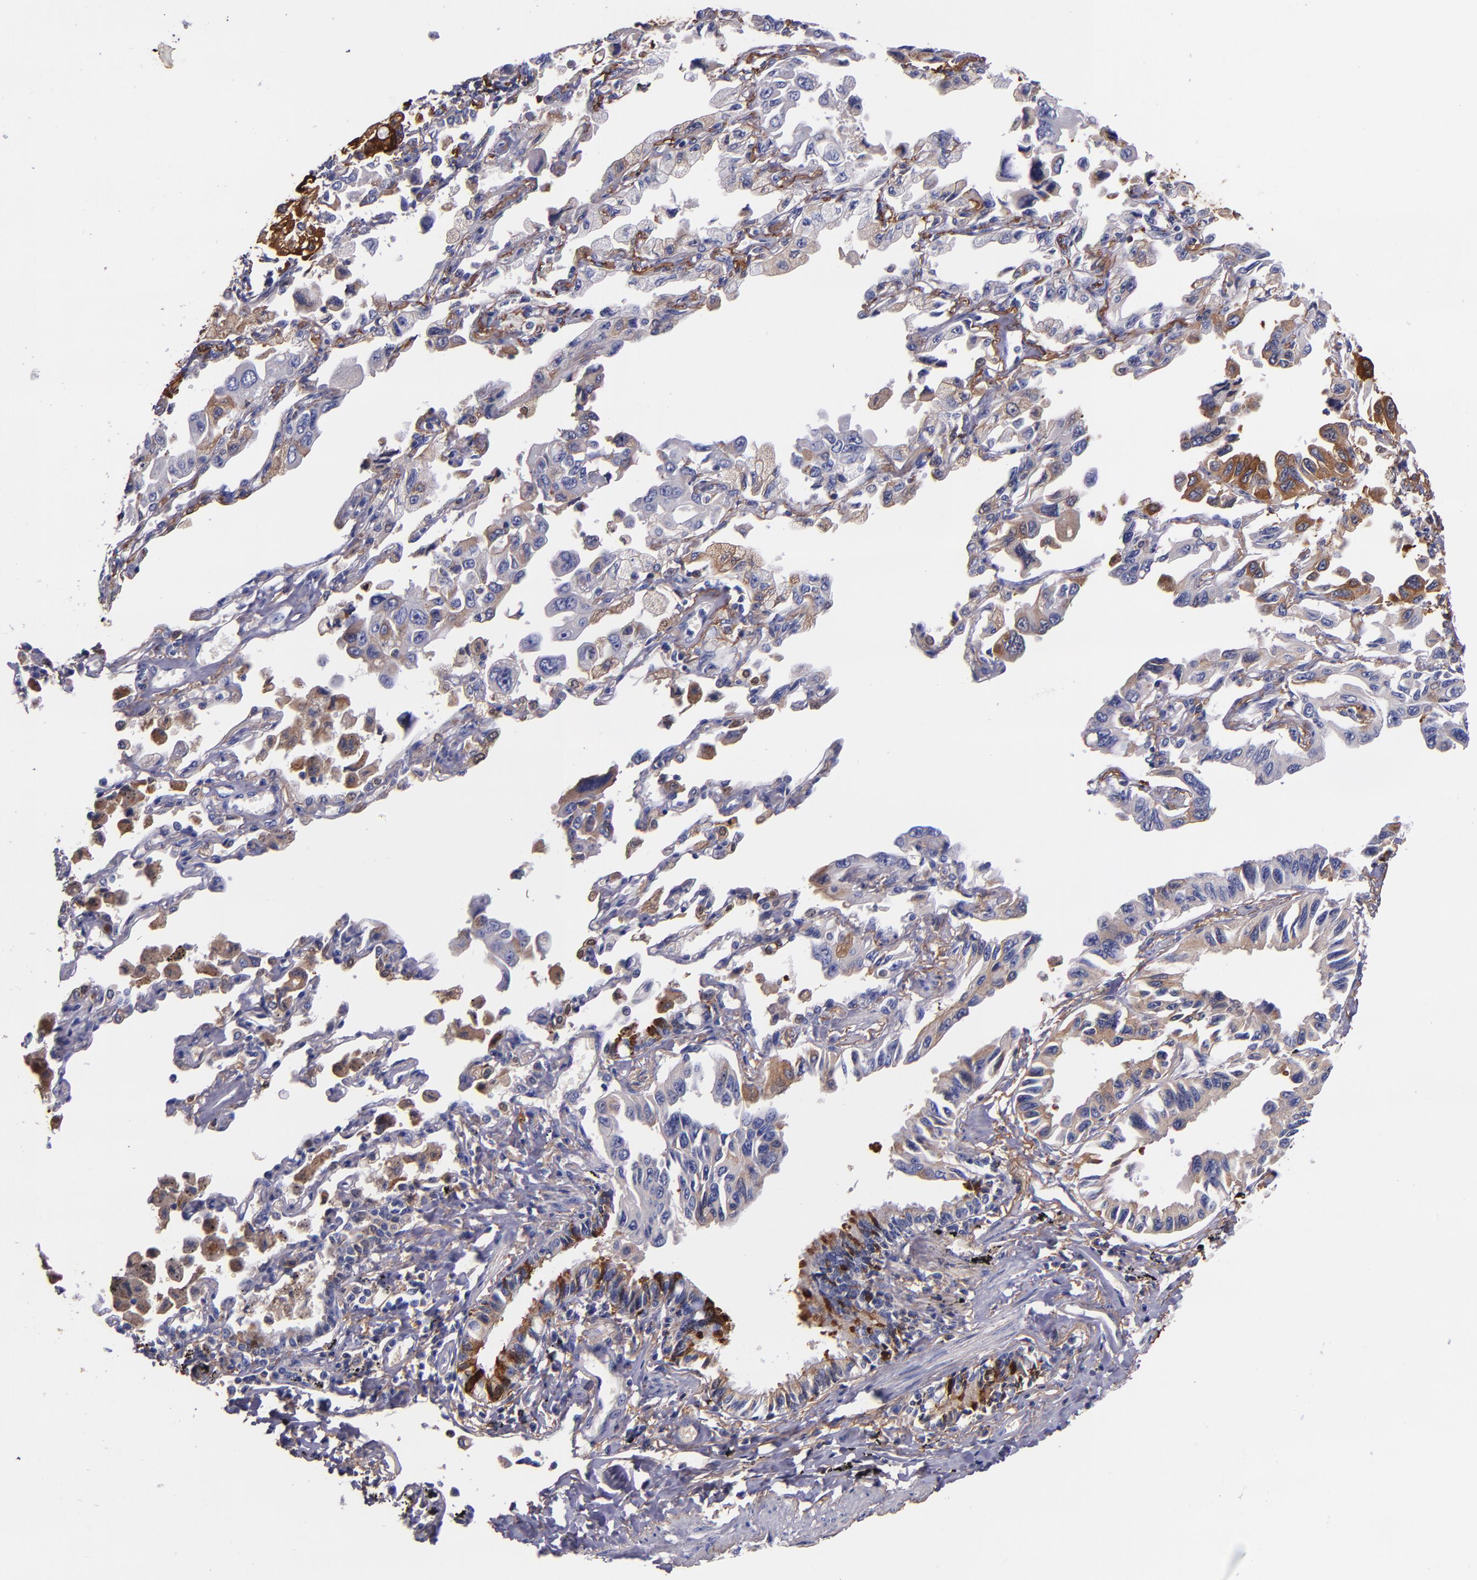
{"staining": {"intensity": "moderate", "quantity": ">75%", "location": "cytoplasmic/membranous"}, "tissue": "lung cancer", "cell_type": "Tumor cells", "image_type": "cancer", "snomed": [{"axis": "morphology", "description": "Adenocarcinoma, NOS"}, {"axis": "topography", "description": "Lung"}], "caption": "Adenocarcinoma (lung) was stained to show a protein in brown. There is medium levels of moderate cytoplasmic/membranous positivity in about >75% of tumor cells. (brown staining indicates protein expression, while blue staining denotes nuclei).", "gene": "IVL", "patient": {"sex": "male", "age": 64}}